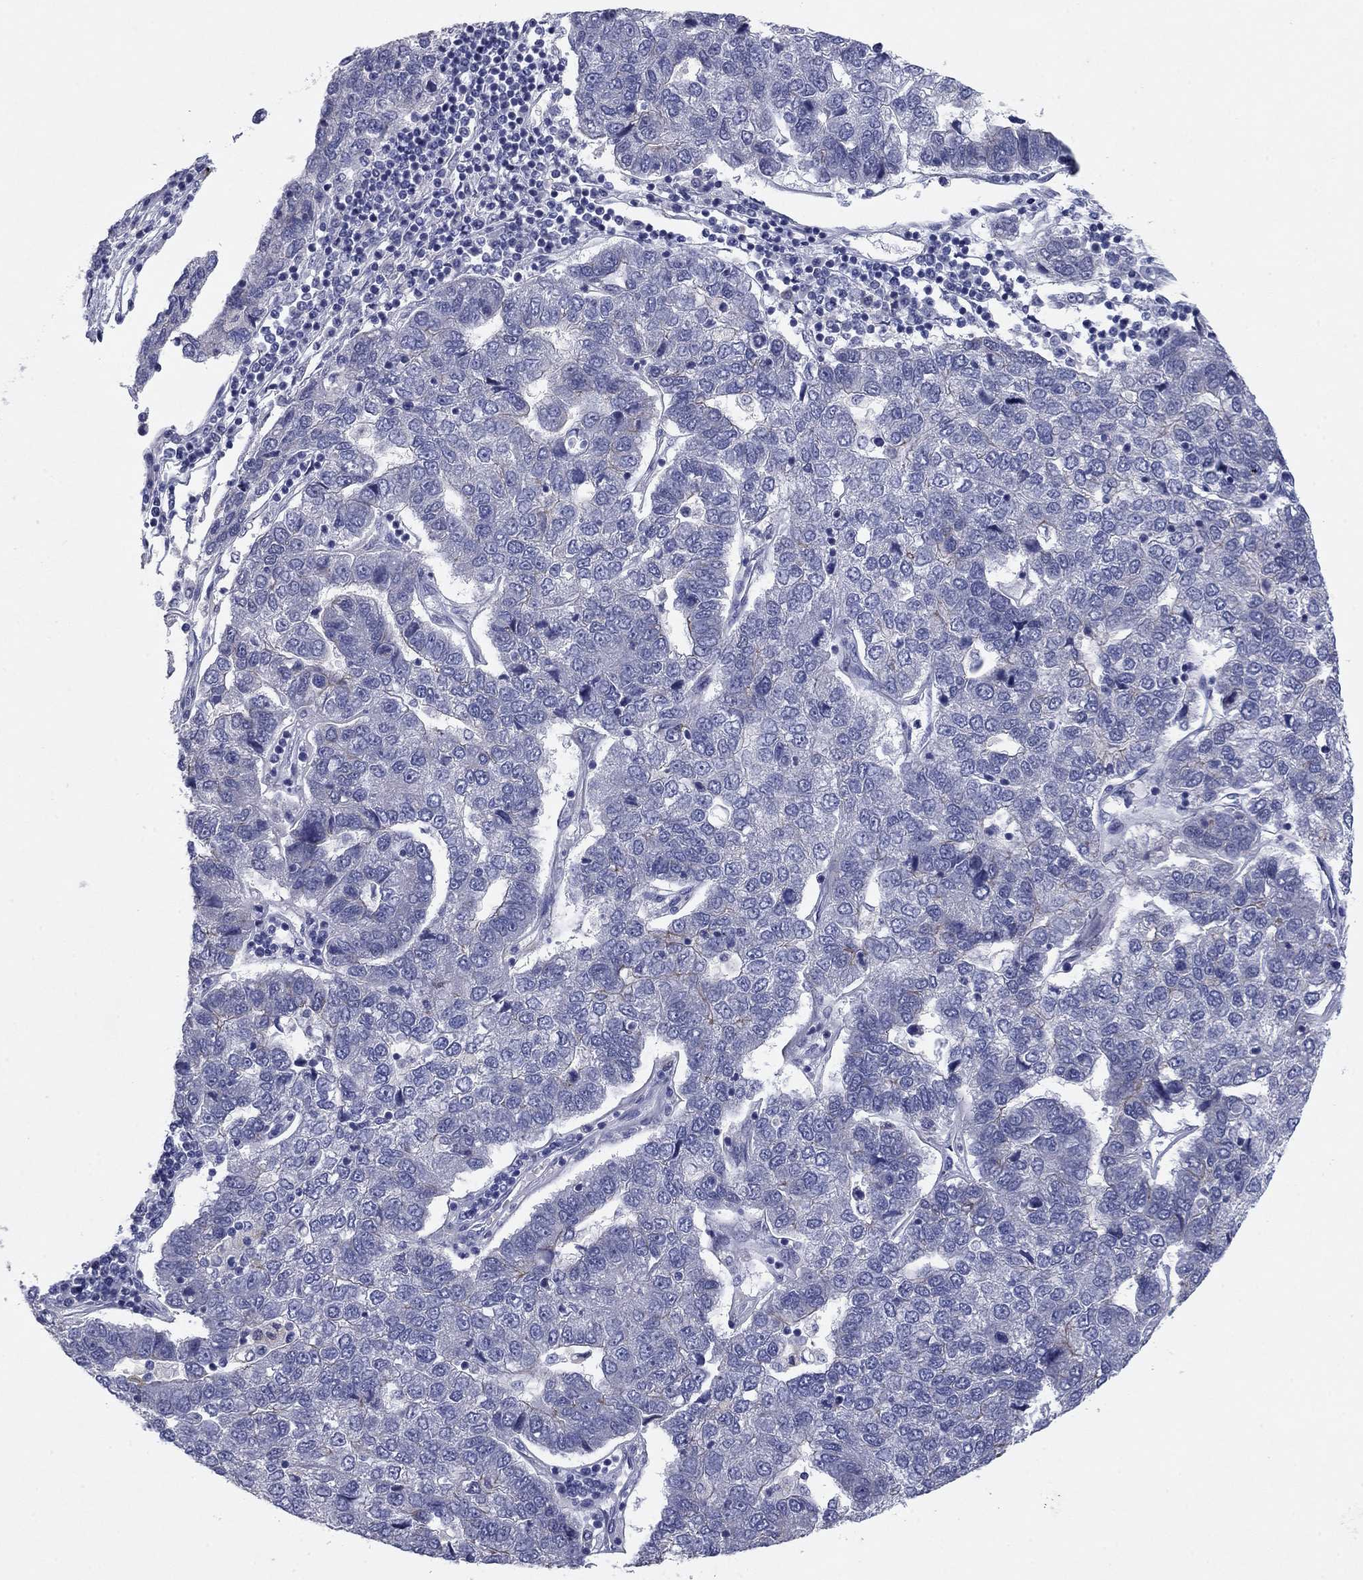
{"staining": {"intensity": "negative", "quantity": "none", "location": "none"}, "tissue": "pancreatic cancer", "cell_type": "Tumor cells", "image_type": "cancer", "snomed": [{"axis": "morphology", "description": "Adenocarcinoma, NOS"}, {"axis": "topography", "description": "Pancreas"}], "caption": "A high-resolution micrograph shows immunohistochemistry staining of pancreatic cancer, which exhibits no significant staining in tumor cells.", "gene": "CNTNAP4", "patient": {"sex": "female", "age": 61}}